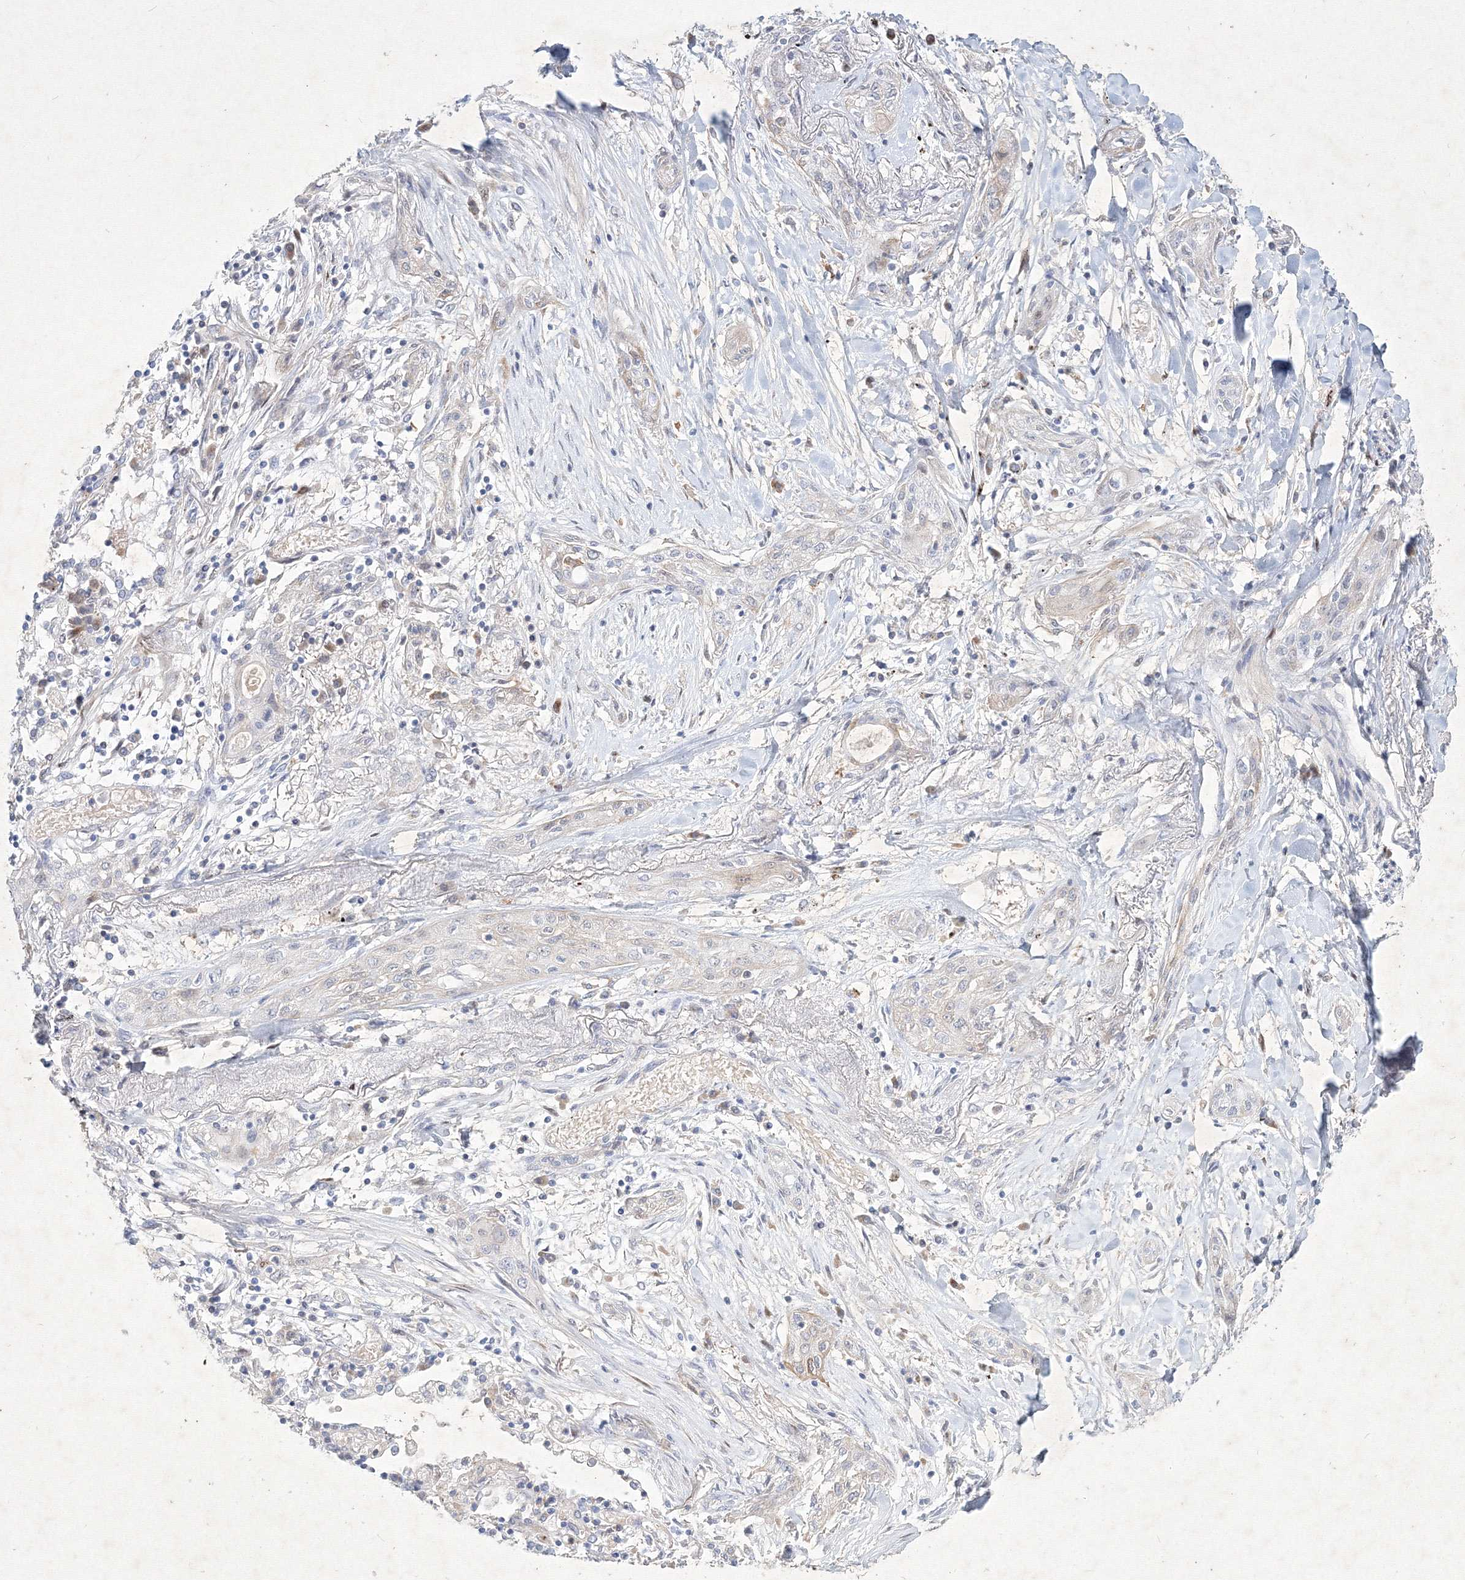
{"staining": {"intensity": "negative", "quantity": "none", "location": "none"}, "tissue": "lung cancer", "cell_type": "Tumor cells", "image_type": "cancer", "snomed": [{"axis": "morphology", "description": "Squamous cell carcinoma, NOS"}, {"axis": "topography", "description": "Lung"}], "caption": "The IHC micrograph has no significant positivity in tumor cells of squamous cell carcinoma (lung) tissue.", "gene": "CXXC4", "patient": {"sex": "female", "age": 47}}